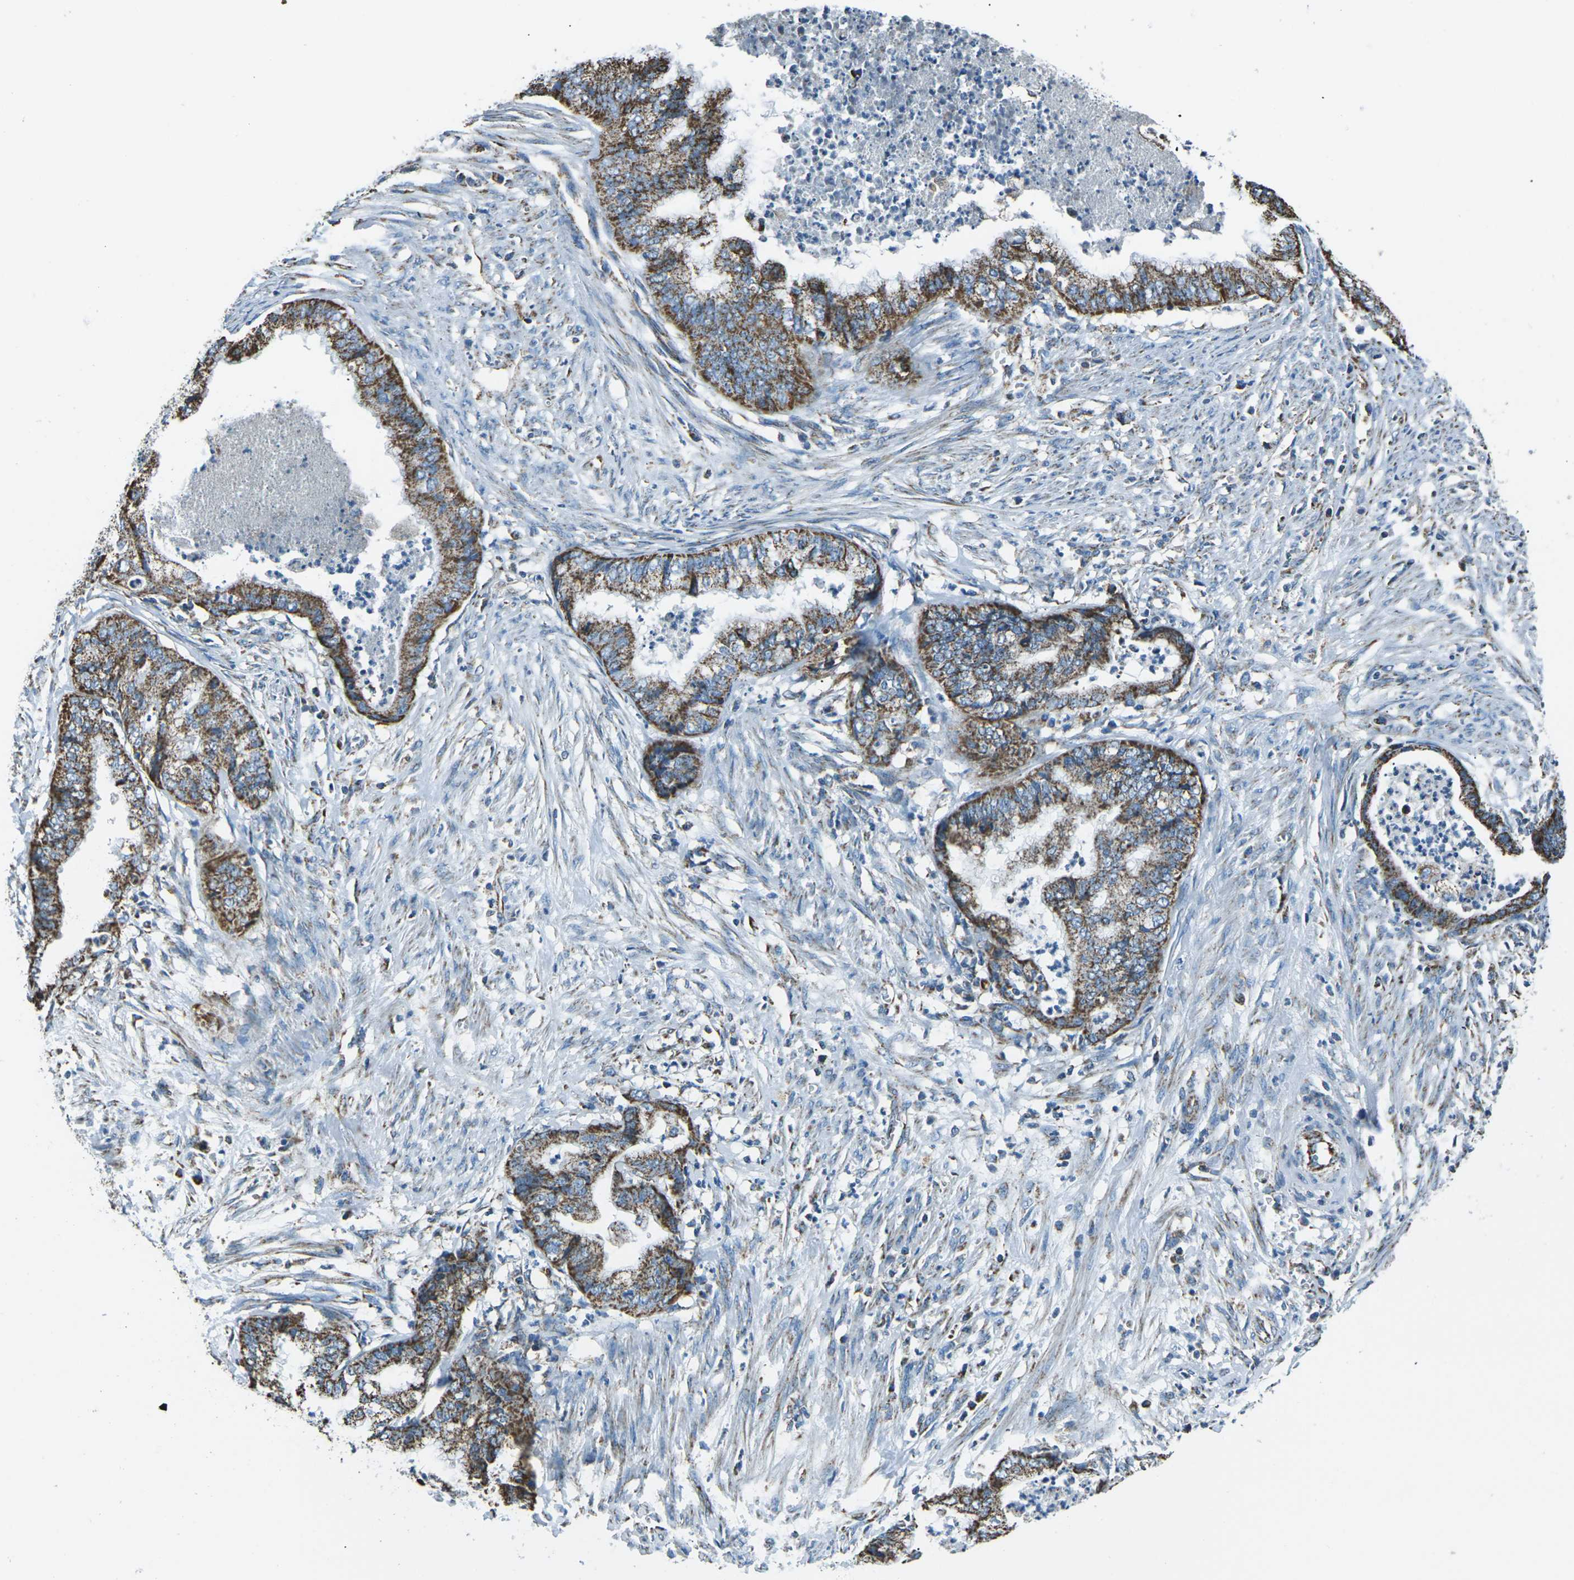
{"staining": {"intensity": "moderate", "quantity": ">75%", "location": "cytoplasmic/membranous"}, "tissue": "endometrial cancer", "cell_type": "Tumor cells", "image_type": "cancer", "snomed": [{"axis": "morphology", "description": "Necrosis, NOS"}, {"axis": "morphology", "description": "Adenocarcinoma, NOS"}, {"axis": "topography", "description": "Endometrium"}], "caption": "Moderate cytoplasmic/membranous protein expression is identified in approximately >75% of tumor cells in endometrial cancer (adenocarcinoma). (DAB (3,3'-diaminobenzidine) = brown stain, brightfield microscopy at high magnification).", "gene": "IRF3", "patient": {"sex": "female", "age": 79}}